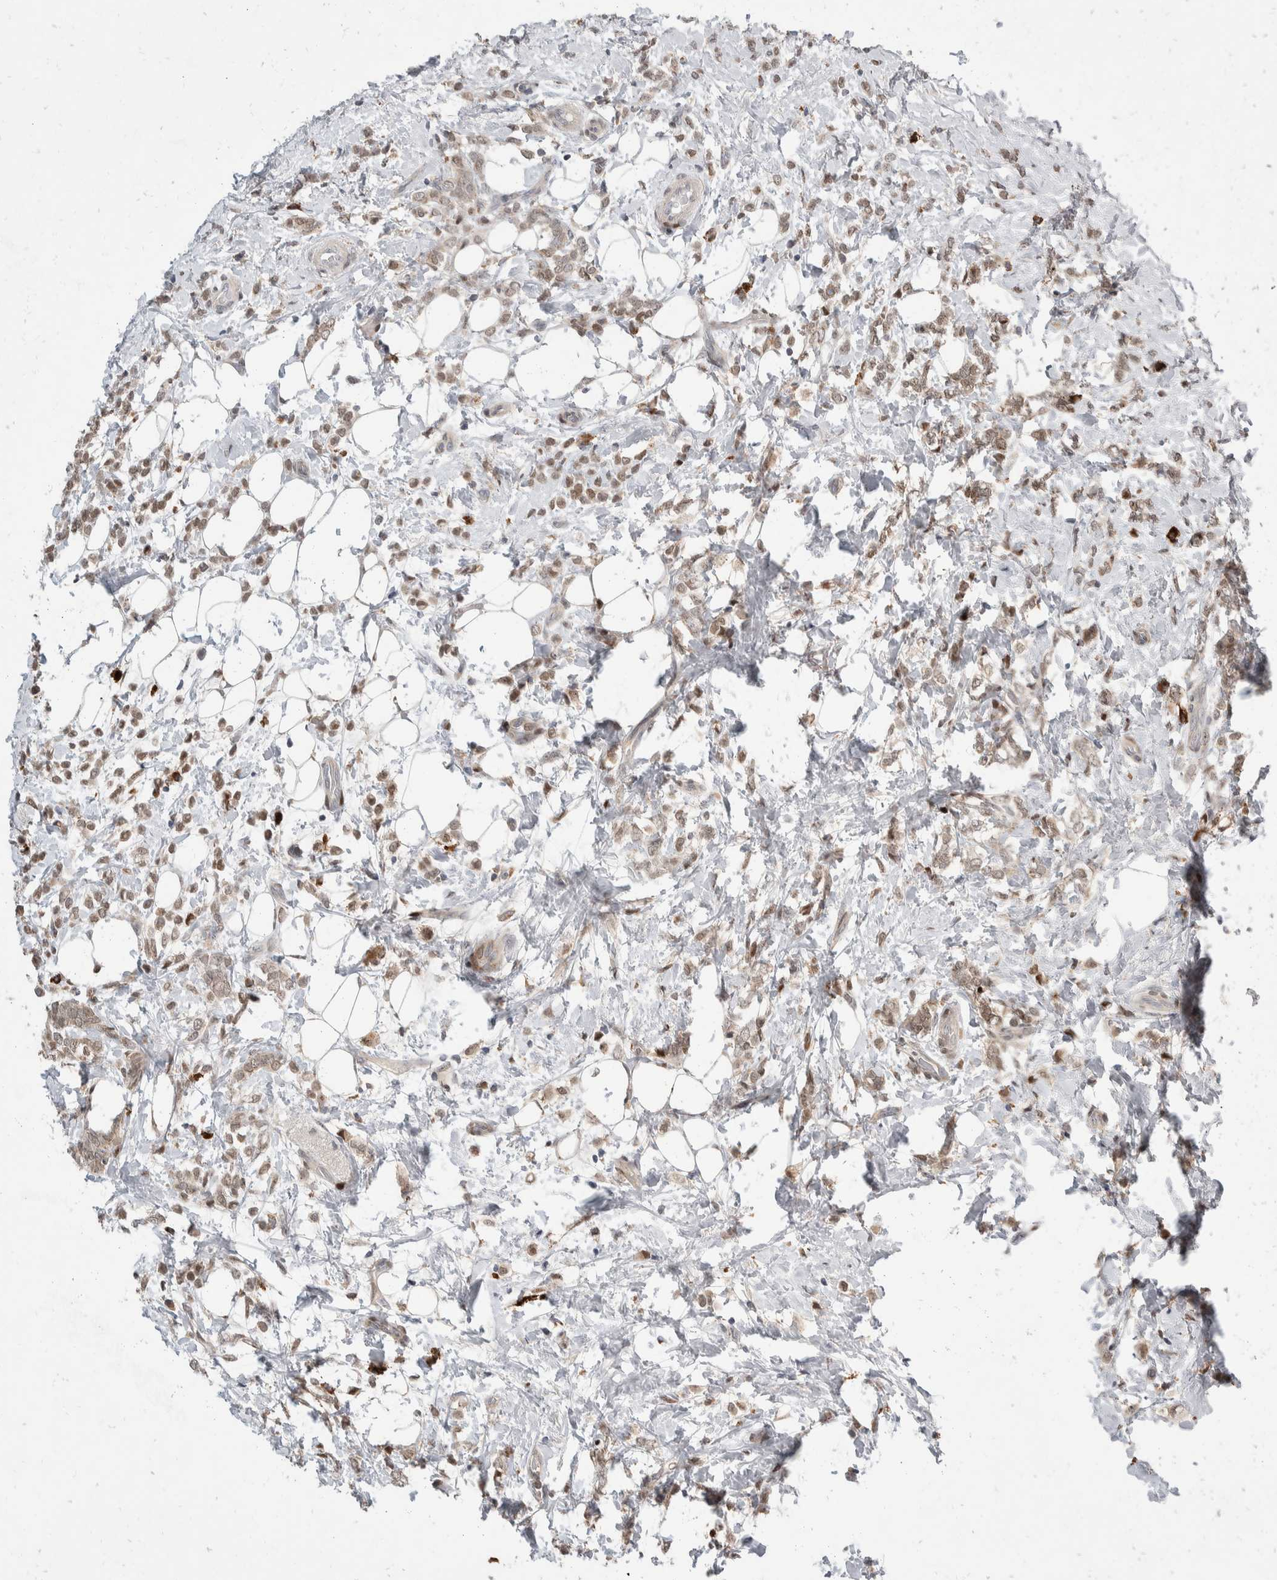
{"staining": {"intensity": "weak", "quantity": ">75%", "location": "nuclear"}, "tissue": "breast cancer", "cell_type": "Tumor cells", "image_type": "cancer", "snomed": [{"axis": "morphology", "description": "Lobular carcinoma"}, {"axis": "topography", "description": "Breast"}], "caption": "Weak nuclear protein expression is present in approximately >75% of tumor cells in breast cancer (lobular carcinoma).", "gene": "ZNF703", "patient": {"sex": "female", "age": 50}}